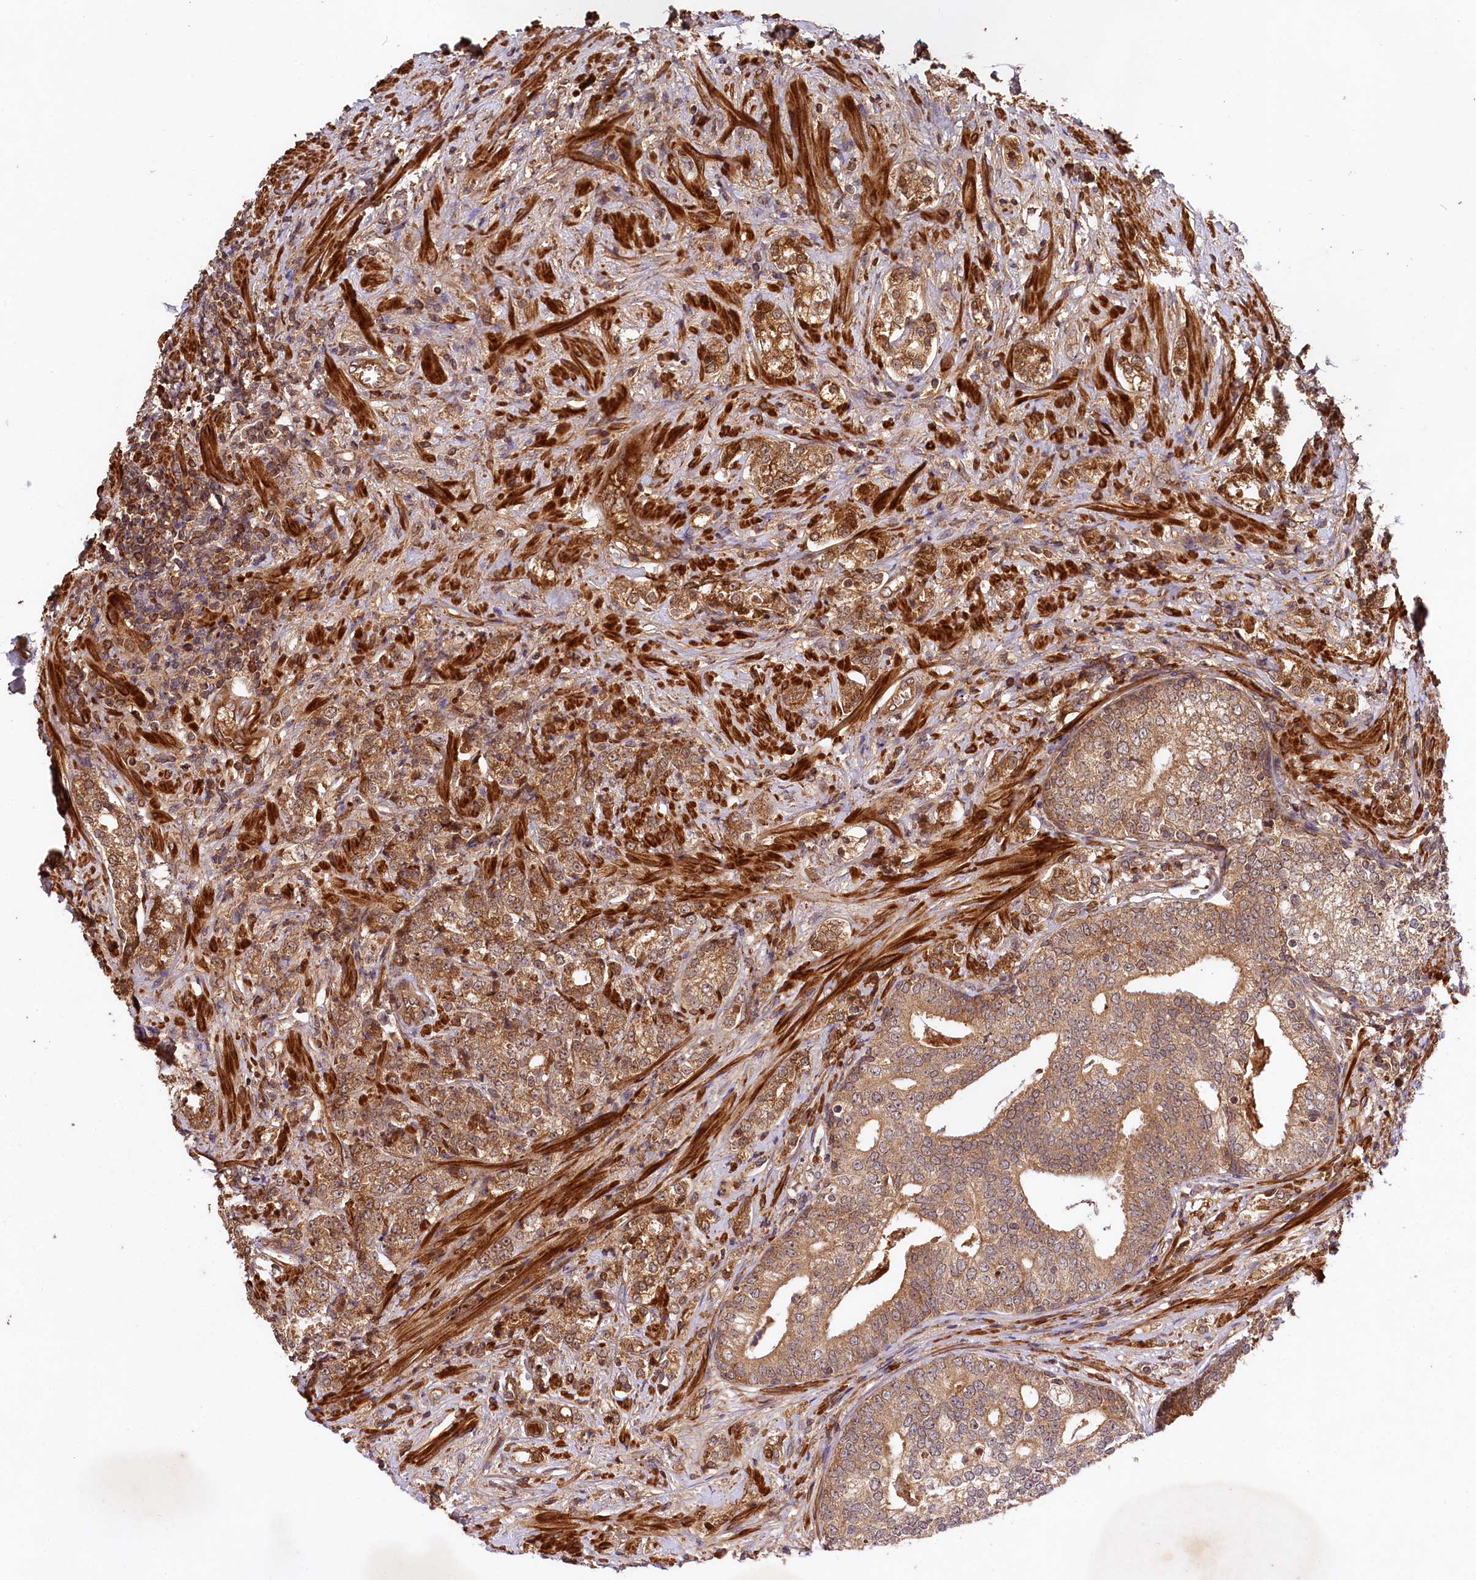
{"staining": {"intensity": "moderate", "quantity": ">75%", "location": "cytoplasmic/membranous"}, "tissue": "prostate cancer", "cell_type": "Tumor cells", "image_type": "cancer", "snomed": [{"axis": "morphology", "description": "Adenocarcinoma, High grade"}, {"axis": "topography", "description": "Prostate"}], "caption": "Protein positivity by IHC shows moderate cytoplasmic/membranous staining in approximately >75% of tumor cells in prostate cancer.", "gene": "MCF2L2", "patient": {"sex": "male", "age": 69}}